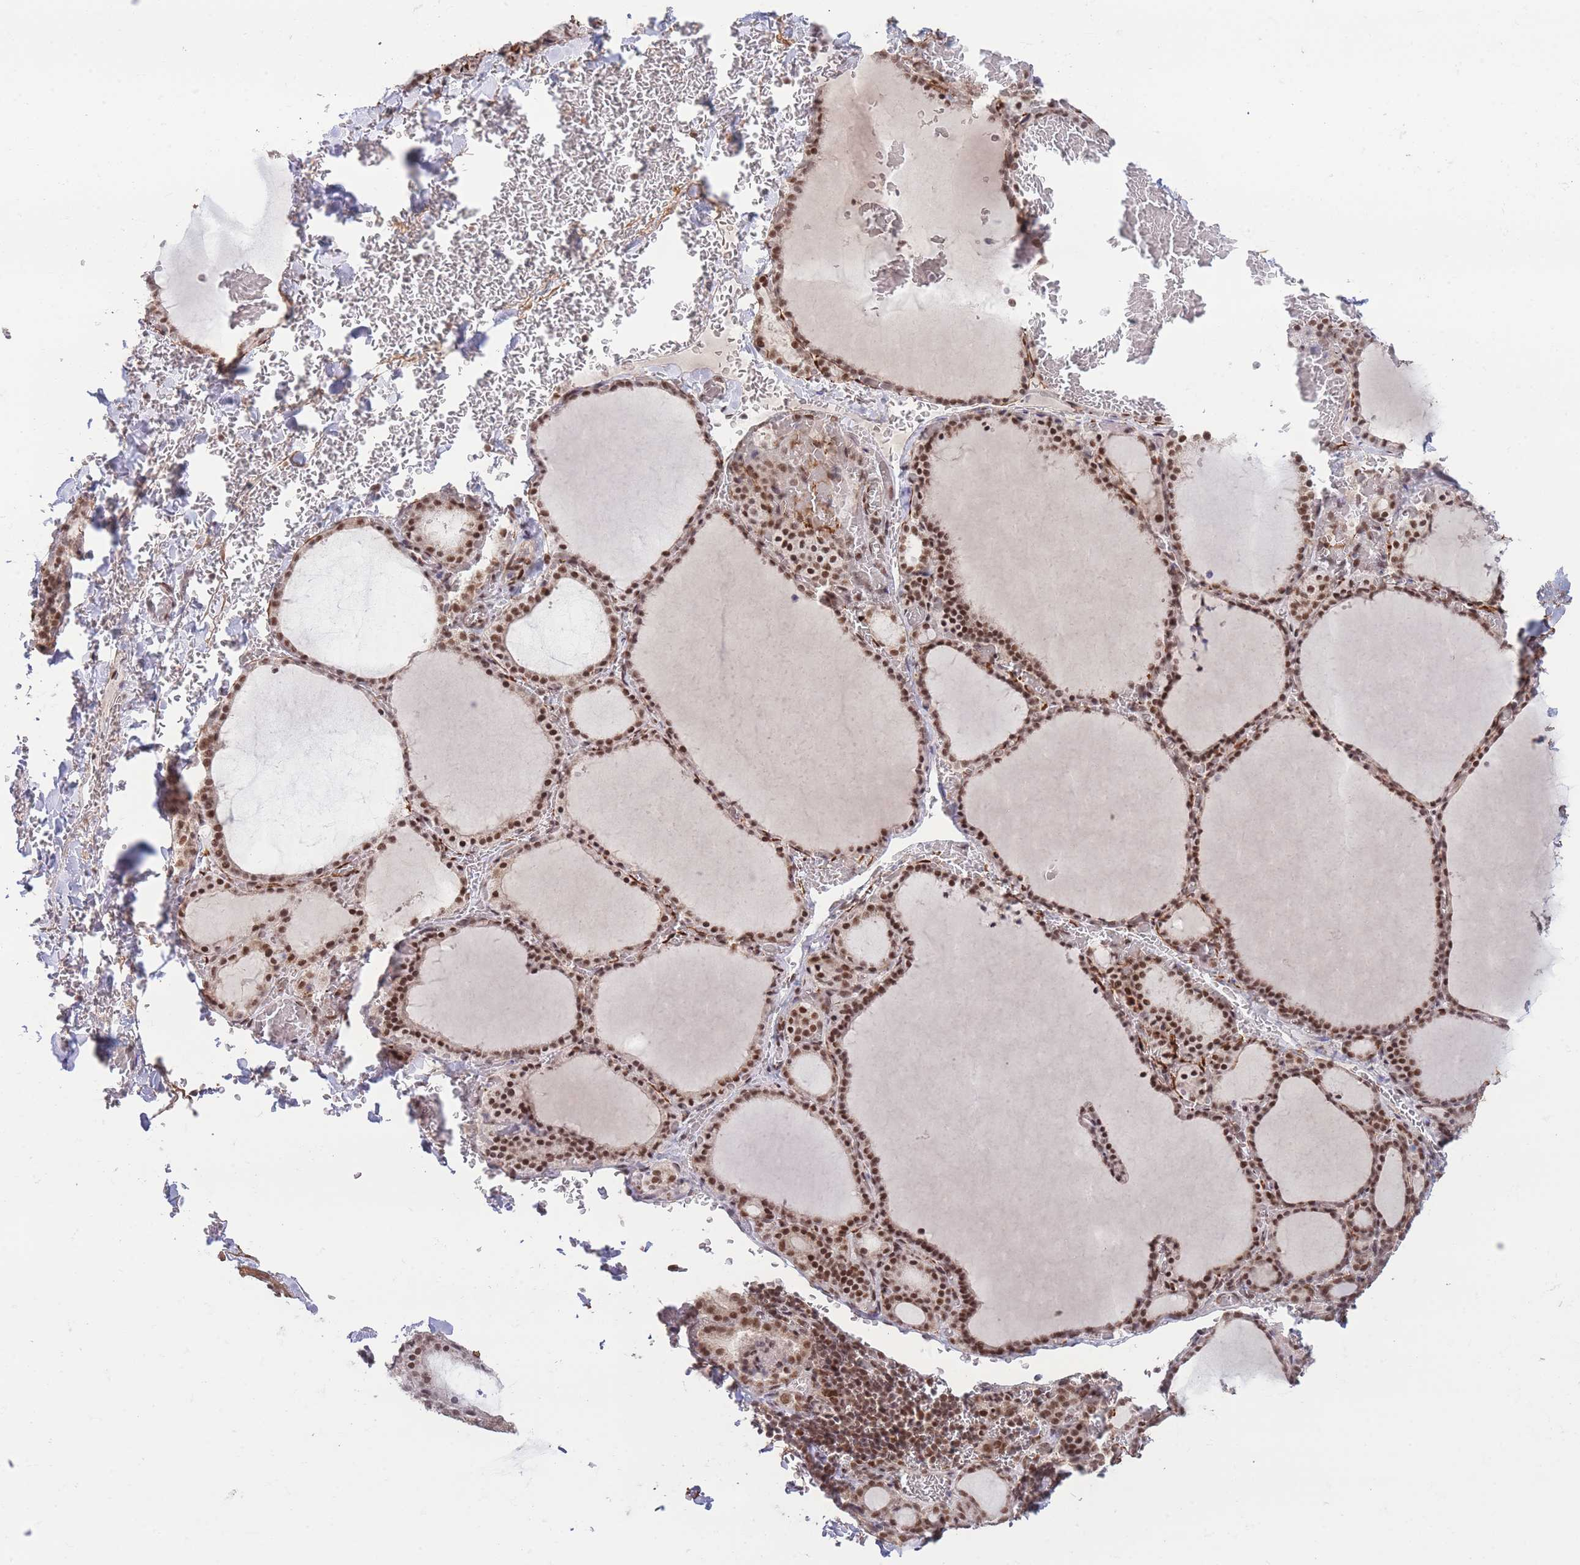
{"staining": {"intensity": "moderate", "quantity": ">75%", "location": "nuclear"}, "tissue": "thyroid gland", "cell_type": "Glandular cells", "image_type": "normal", "snomed": [{"axis": "morphology", "description": "Normal tissue, NOS"}, {"axis": "topography", "description": "Thyroid gland"}], "caption": "Human thyroid gland stained with a brown dye displays moderate nuclear positive staining in about >75% of glandular cells.", "gene": "CARD8", "patient": {"sex": "female", "age": 39}}